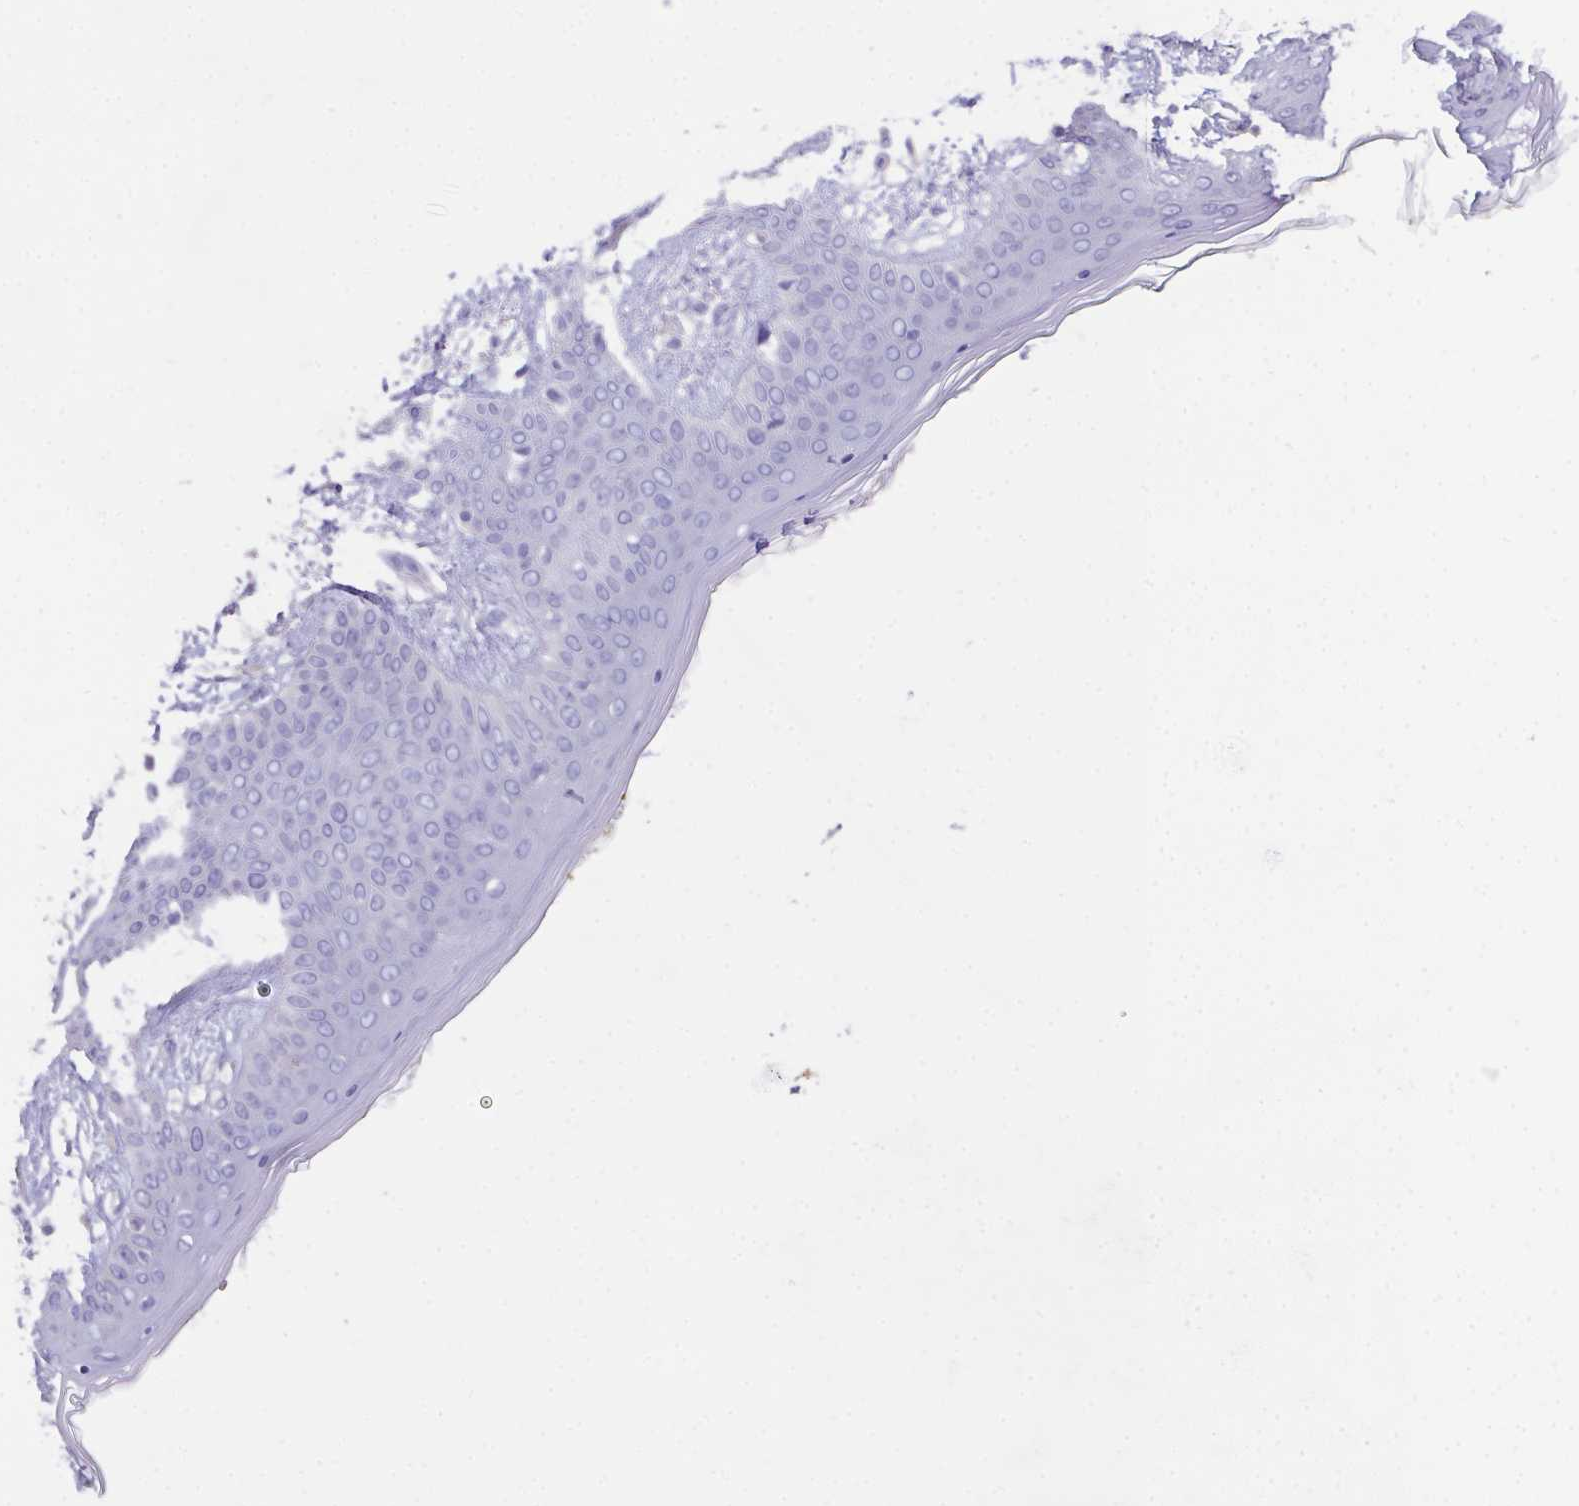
{"staining": {"intensity": "negative", "quantity": "none", "location": "none"}, "tissue": "skin", "cell_type": "Fibroblasts", "image_type": "normal", "snomed": [{"axis": "morphology", "description": "Normal tissue, NOS"}, {"axis": "topography", "description": "Skin"}], "caption": "The histopathology image demonstrates no staining of fibroblasts in unremarkable skin.", "gene": "MARCO", "patient": {"sex": "female", "age": 34}}